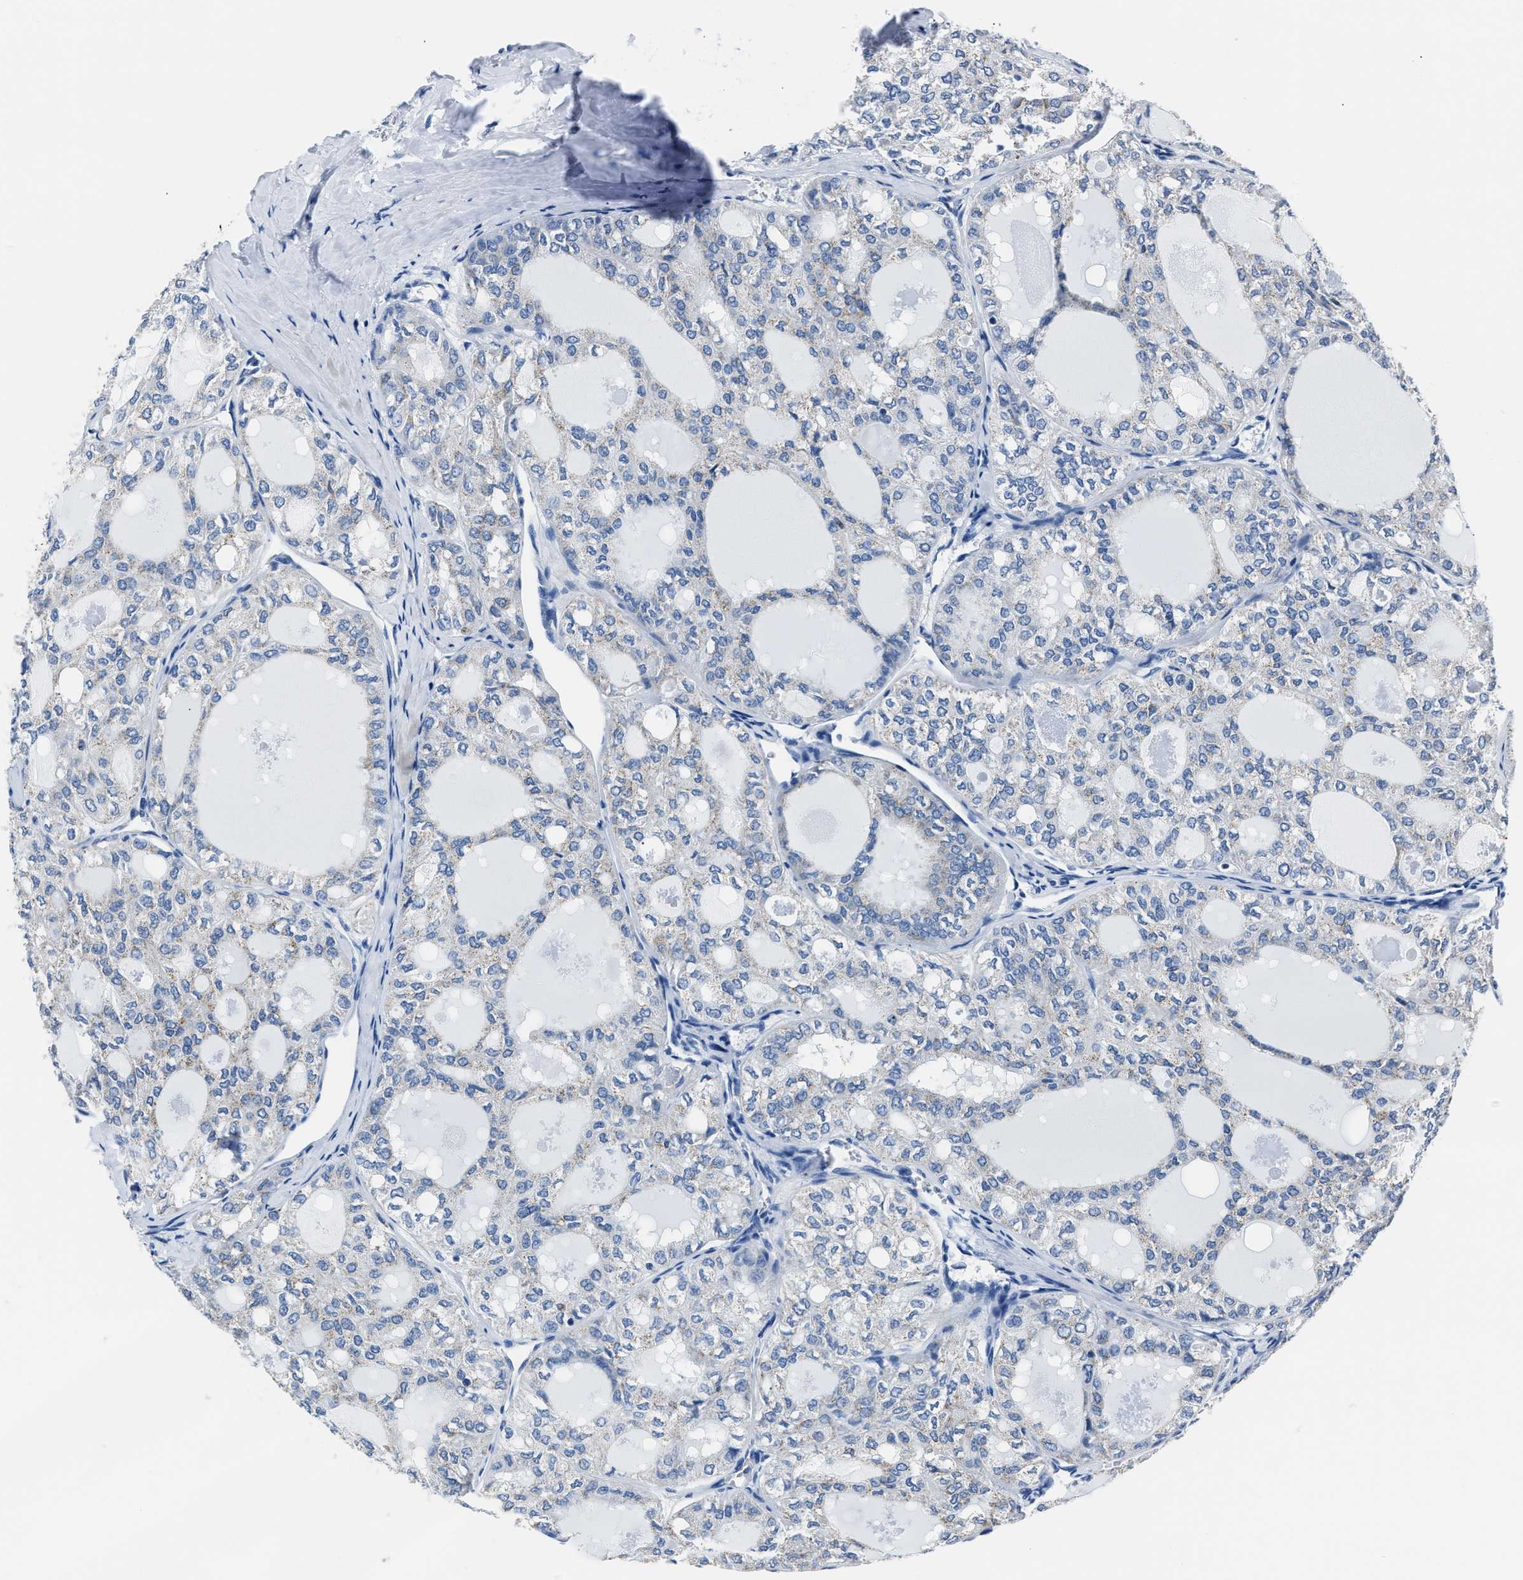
{"staining": {"intensity": "negative", "quantity": "none", "location": "none"}, "tissue": "thyroid cancer", "cell_type": "Tumor cells", "image_type": "cancer", "snomed": [{"axis": "morphology", "description": "Follicular adenoma carcinoma, NOS"}, {"axis": "topography", "description": "Thyroid gland"}], "caption": "Photomicrograph shows no significant protein positivity in tumor cells of thyroid cancer (follicular adenoma carcinoma).", "gene": "AMACR", "patient": {"sex": "male", "age": 75}}